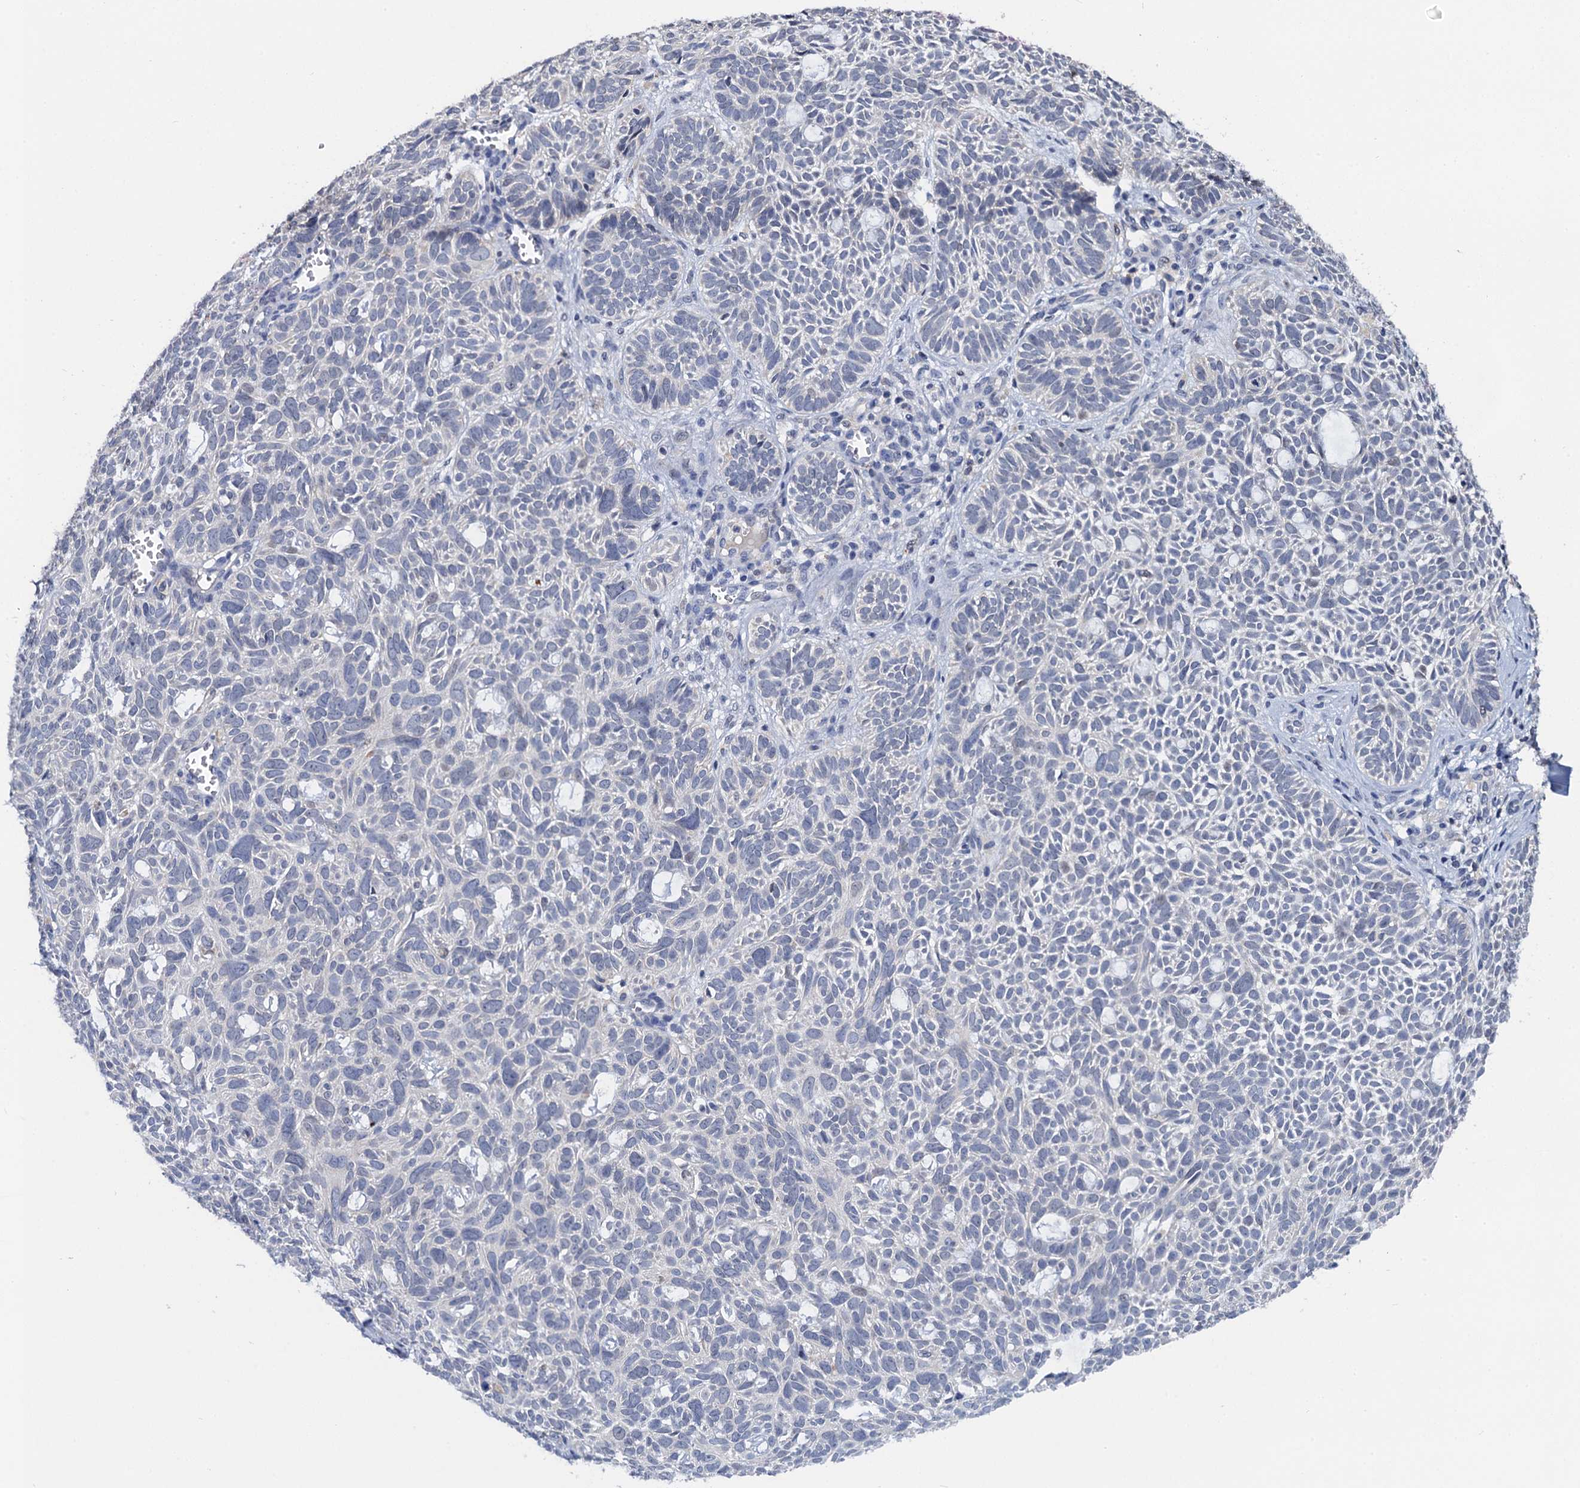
{"staining": {"intensity": "negative", "quantity": "none", "location": "none"}, "tissue": "skin cancer", "cell_type": "Tumor cells", "image_type": "cancer", "snomed": [{"axis": "morphology", "description": "Basal cell carcinoma"}, {"axis": "topography", "description": "Skin"}], "caption": "Immunohistochemistry (IHC) of skin cancer (basal cell carcinoma) displays no positivity in tumor cells.", "gene": "TMEM39B", "patient": {"sex": "male", "age": 69}}